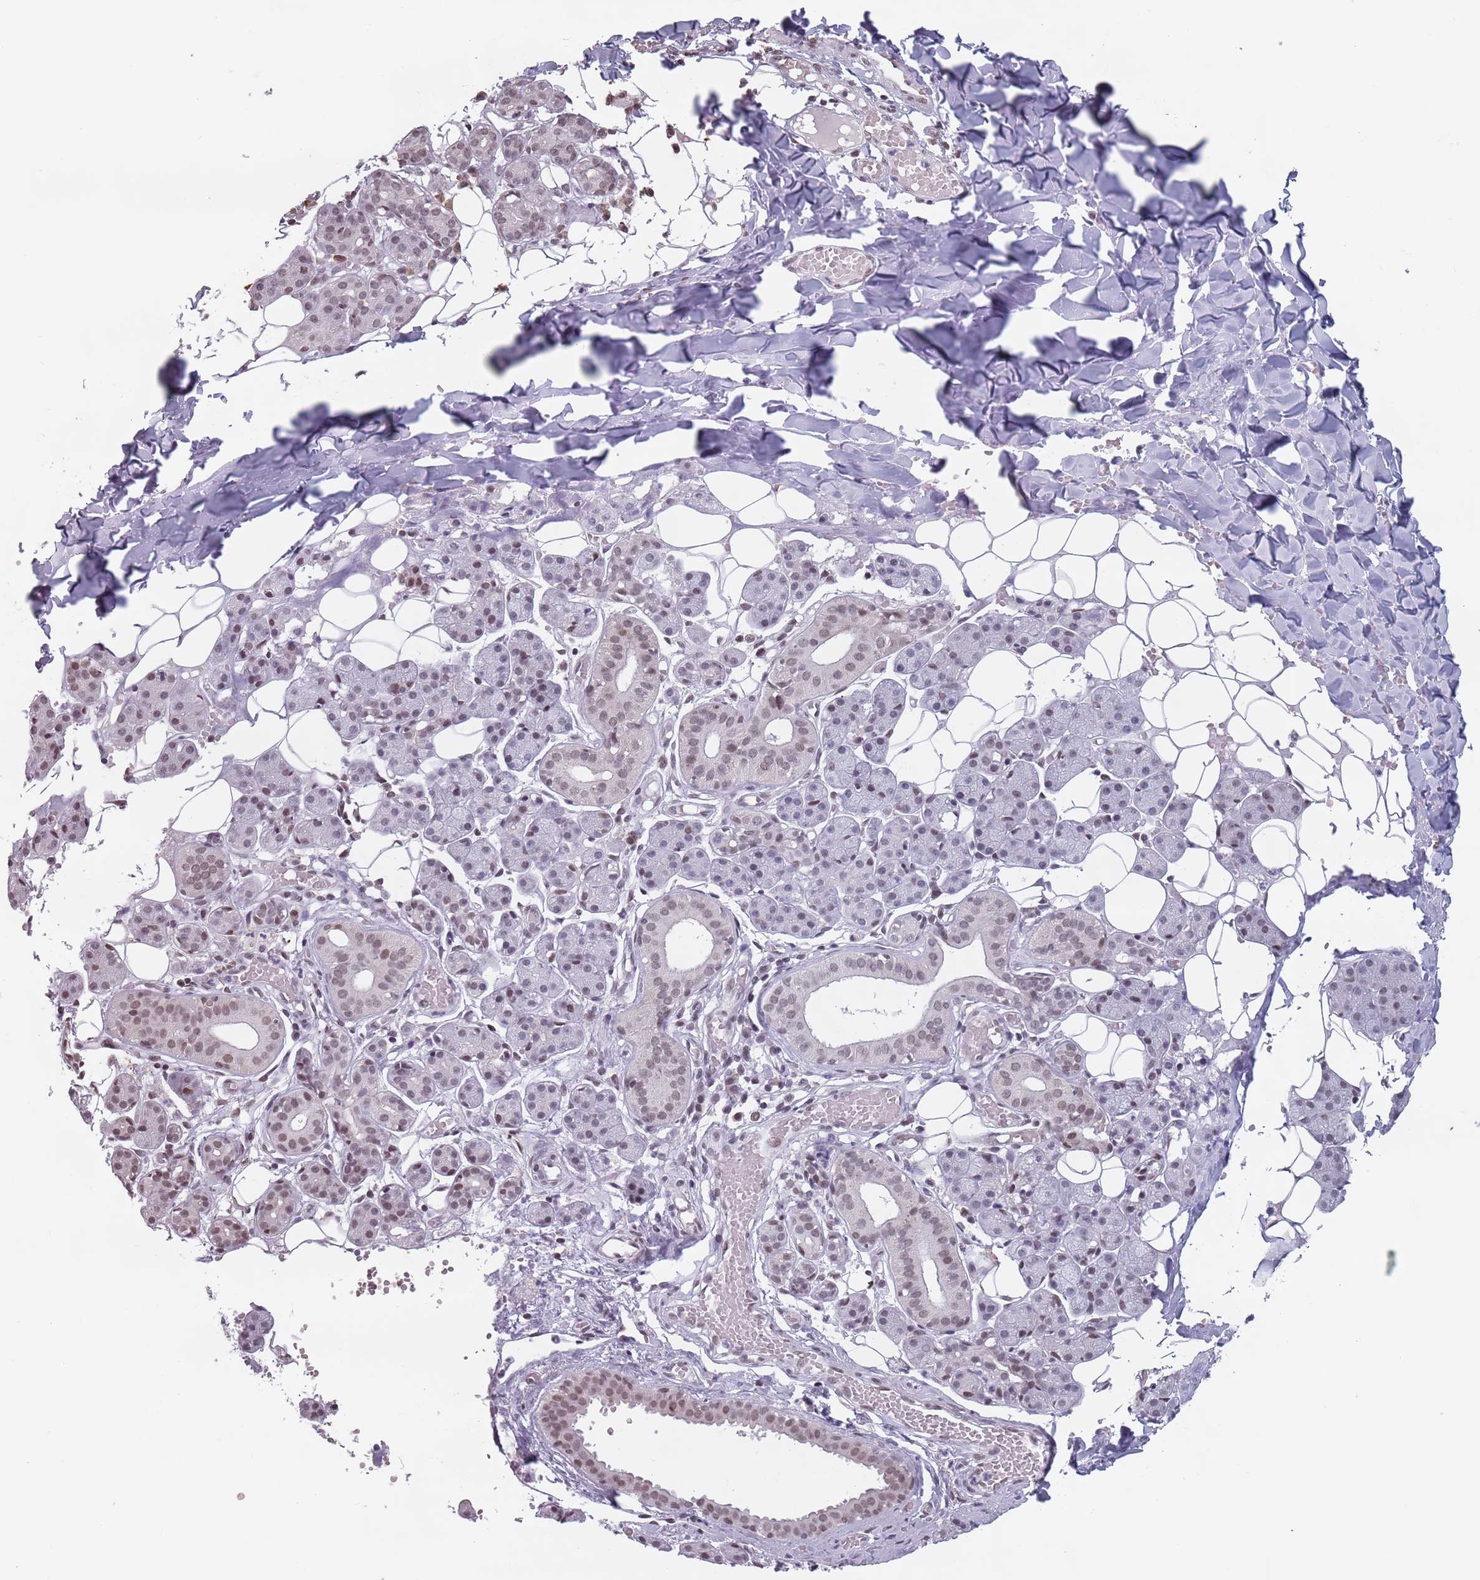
{"staining": {"intensity": "moderate", "quantity": "<25%", "location": "nuclear"}, "tissue": "salivary gland", "cell_type": "Glandular cells", "image_type": "normal", "snomed": [{"axis": "morphology", "description": "Normal tissue, NOS"}, {"axis": "topography", "description": "Salivary gland"}], "caption": "This is a histology image of immunohistochemistry (IHC) staining of benign salivary gland, which shows moderate staining in the nuclear of glandular cells.", "gene": "PTCHD1", "patient": {"sex": "female", "age": 33}}